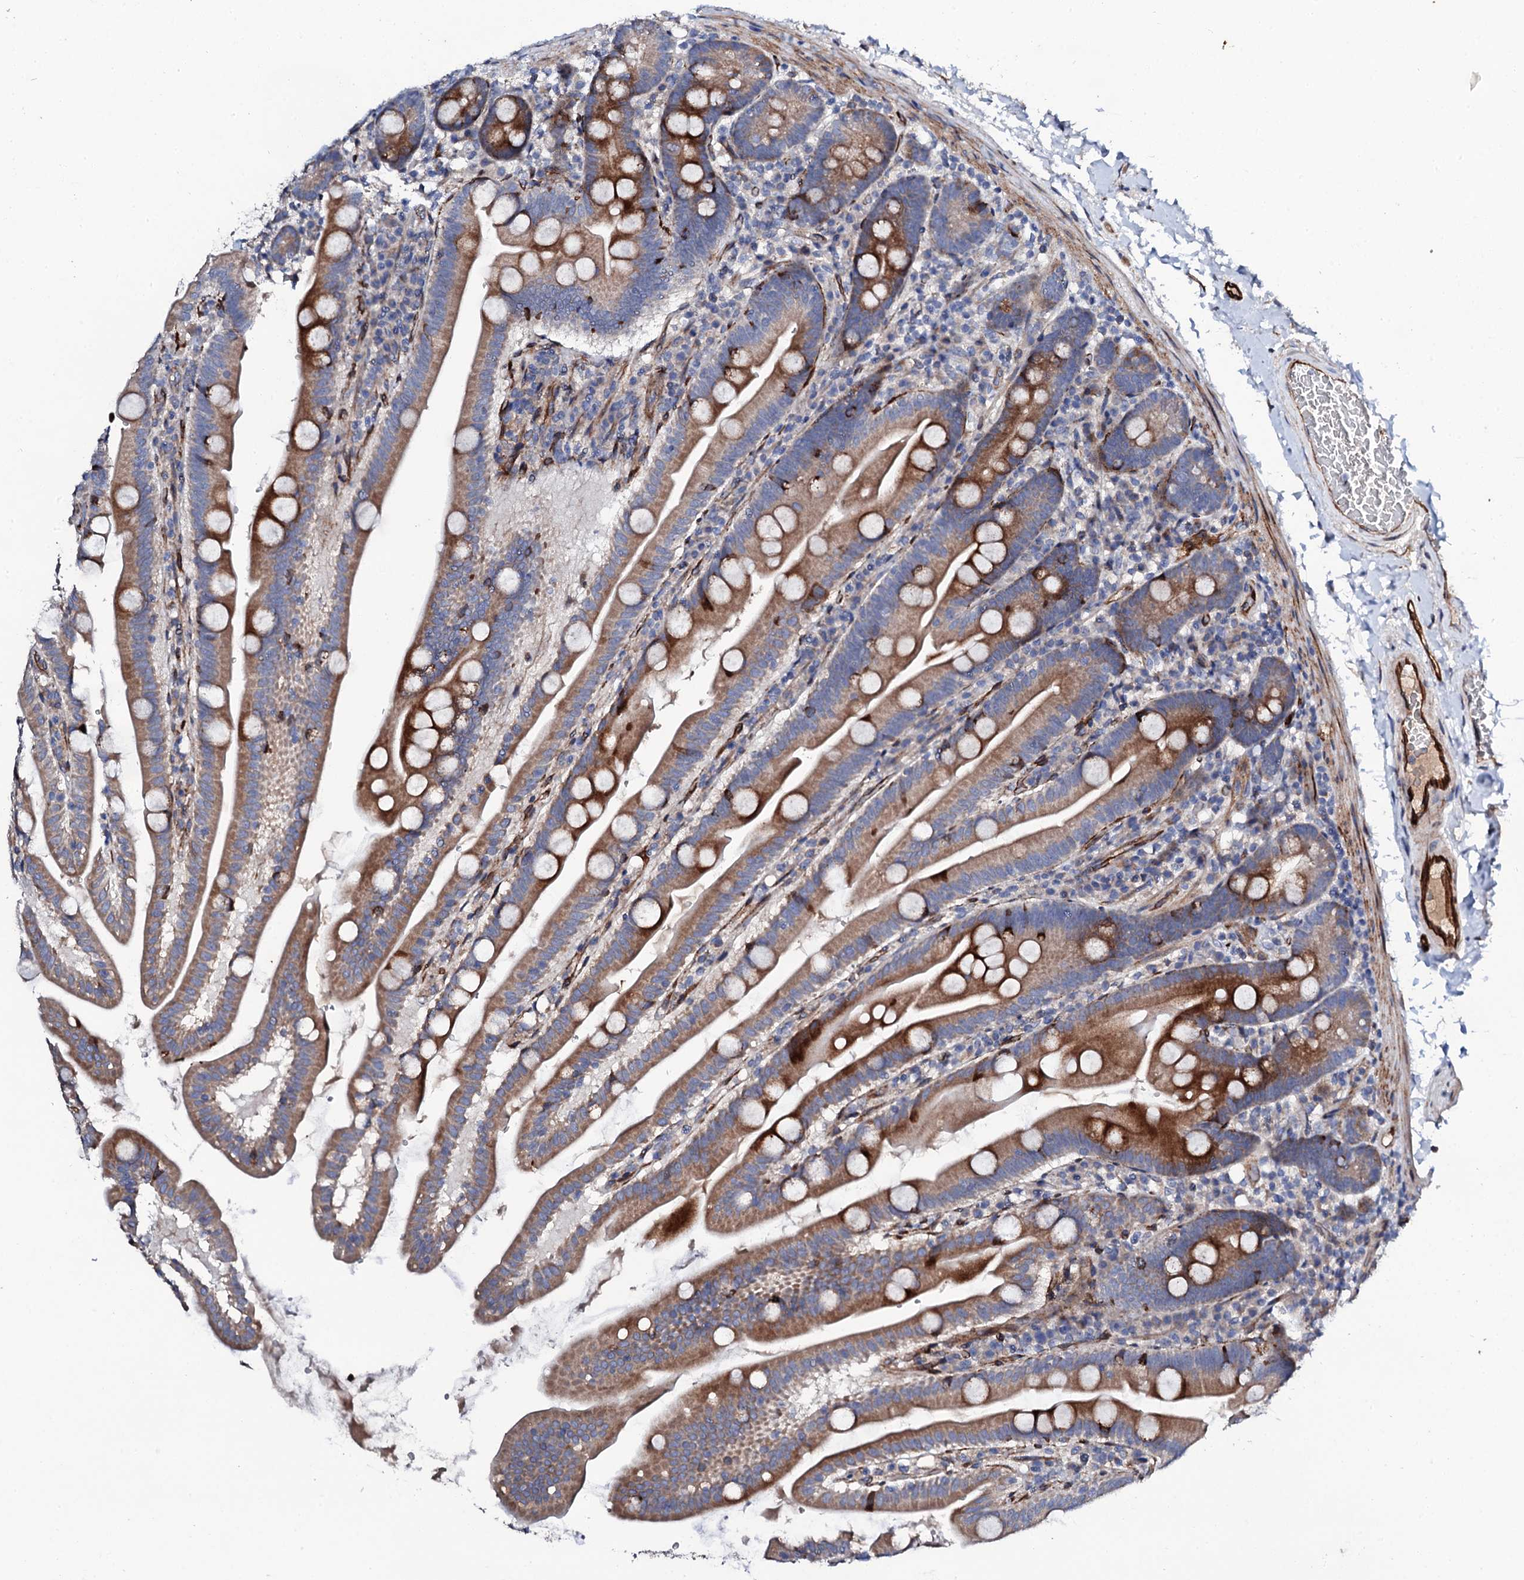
{"staining": {"intensity": "strong", "quantity": ">75%", "location": "cytoplasmic/membranous"}, "tissue": "small intestine", "cell_type": "Glandular cells", "image_type": "normal", "snomed": [{"axis": "morphology", "description": "Normal tissue, NOS"}, {"axis": "topography", "description": "Small intestine"}], "caption": "IHC (DAB (3,3'-diaminobenzidine)) staining of benign small intestine shows strong cytoplasmic/membranous protein positivity in about >75% of glandular cells.", "gene": "DBX1", "patient": {"sex": "female", "age": 68}}